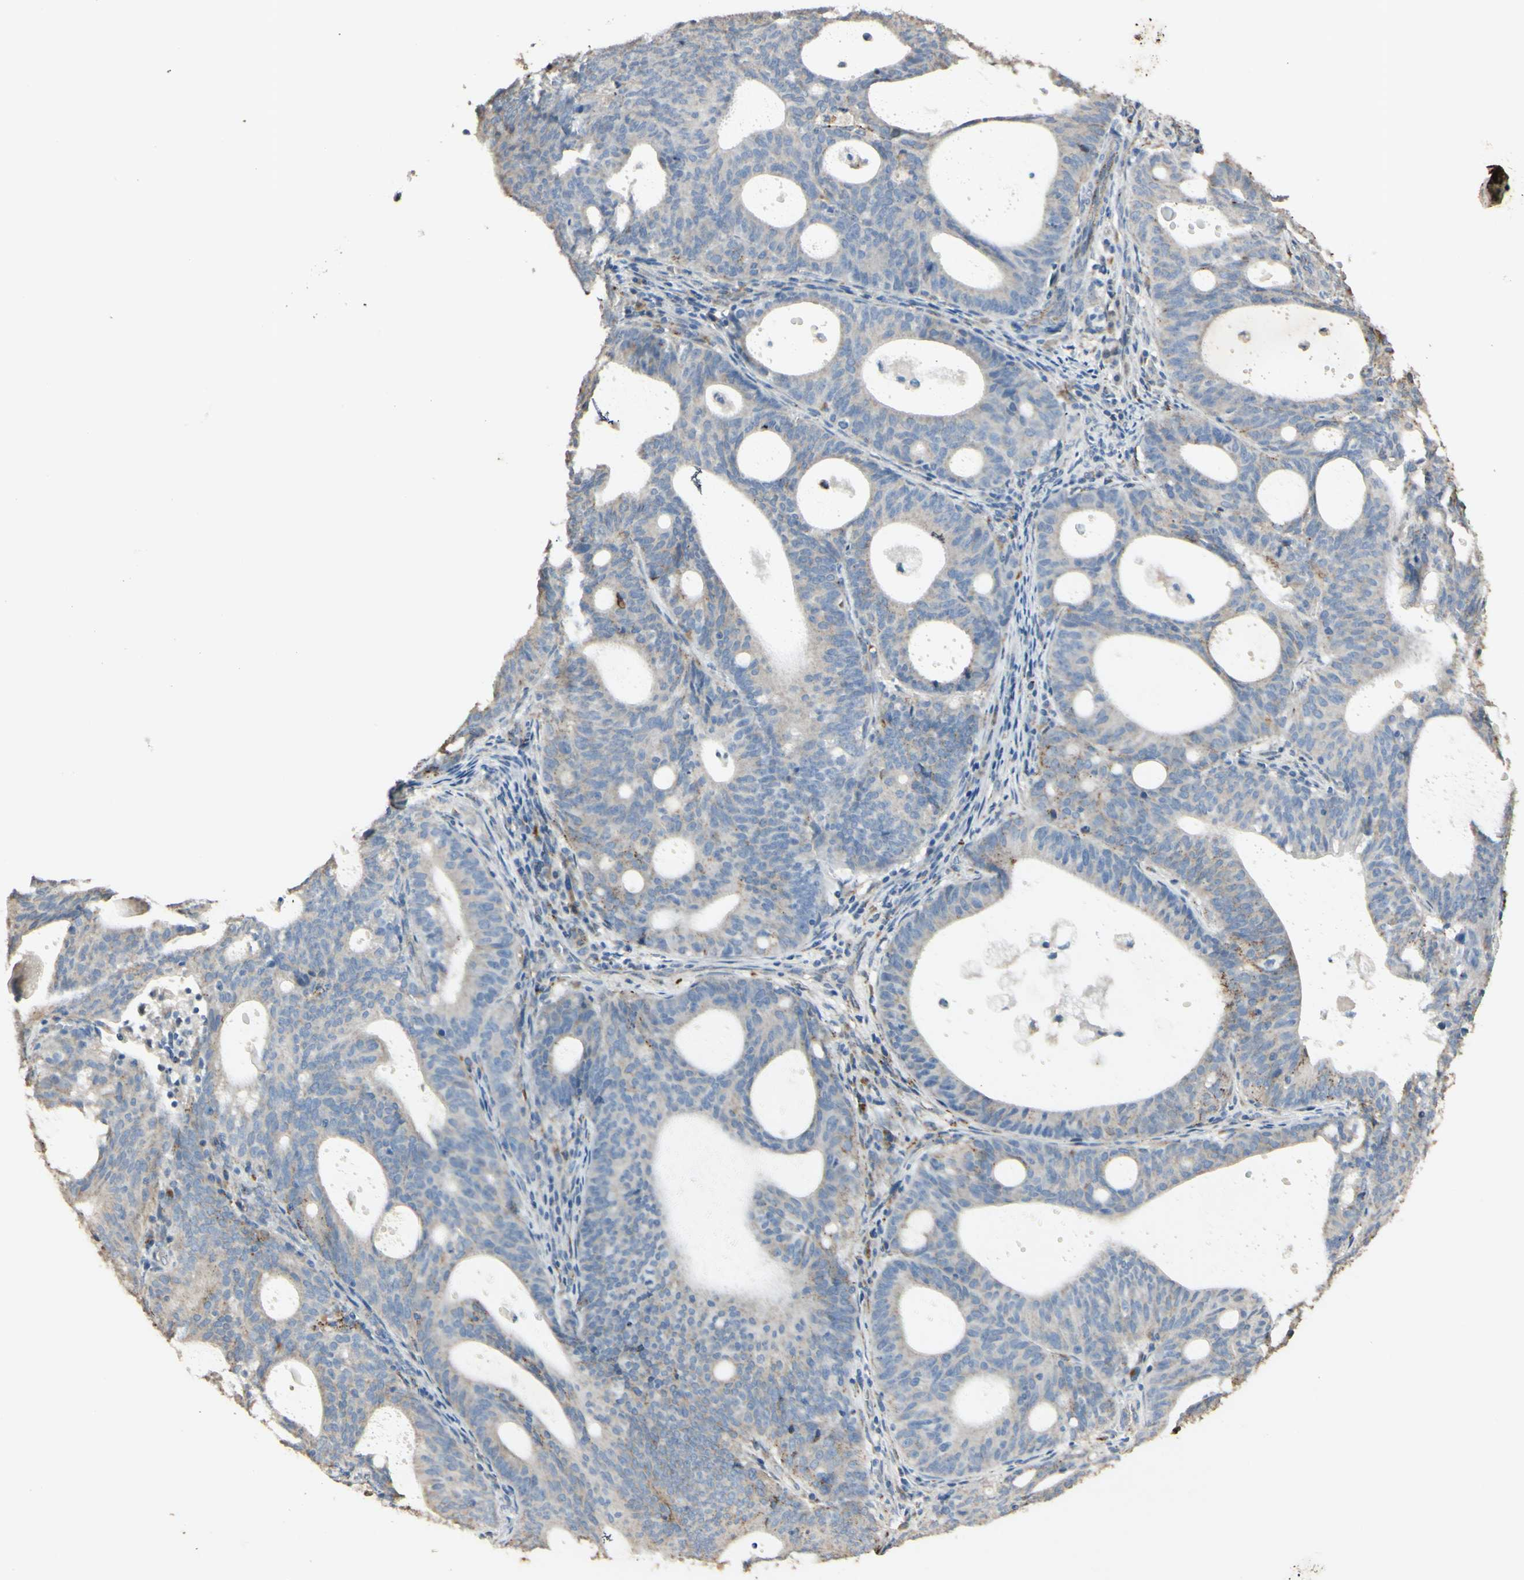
{"staining": {"intensity": "weak", "quantity": ">75%", "location": "cytoplasmic/membranous"}, "tissue": "endometrial cancer", "cell_type": "Tumor cells", "image_type": "cancer", "snomed": [{"axis": "morphology", "description": "Adenocarcinoma, NOS"}, {"axis": "topography", "description": "Uterus"}], "caption": "Adenocarcinoma (endometrial) stained for a protein demonstrates weak cytoplasmic/membranous positivity in tumor cells.", "gene": "ANGPTL1", "patient": {"sex": "female", "age": 83}}